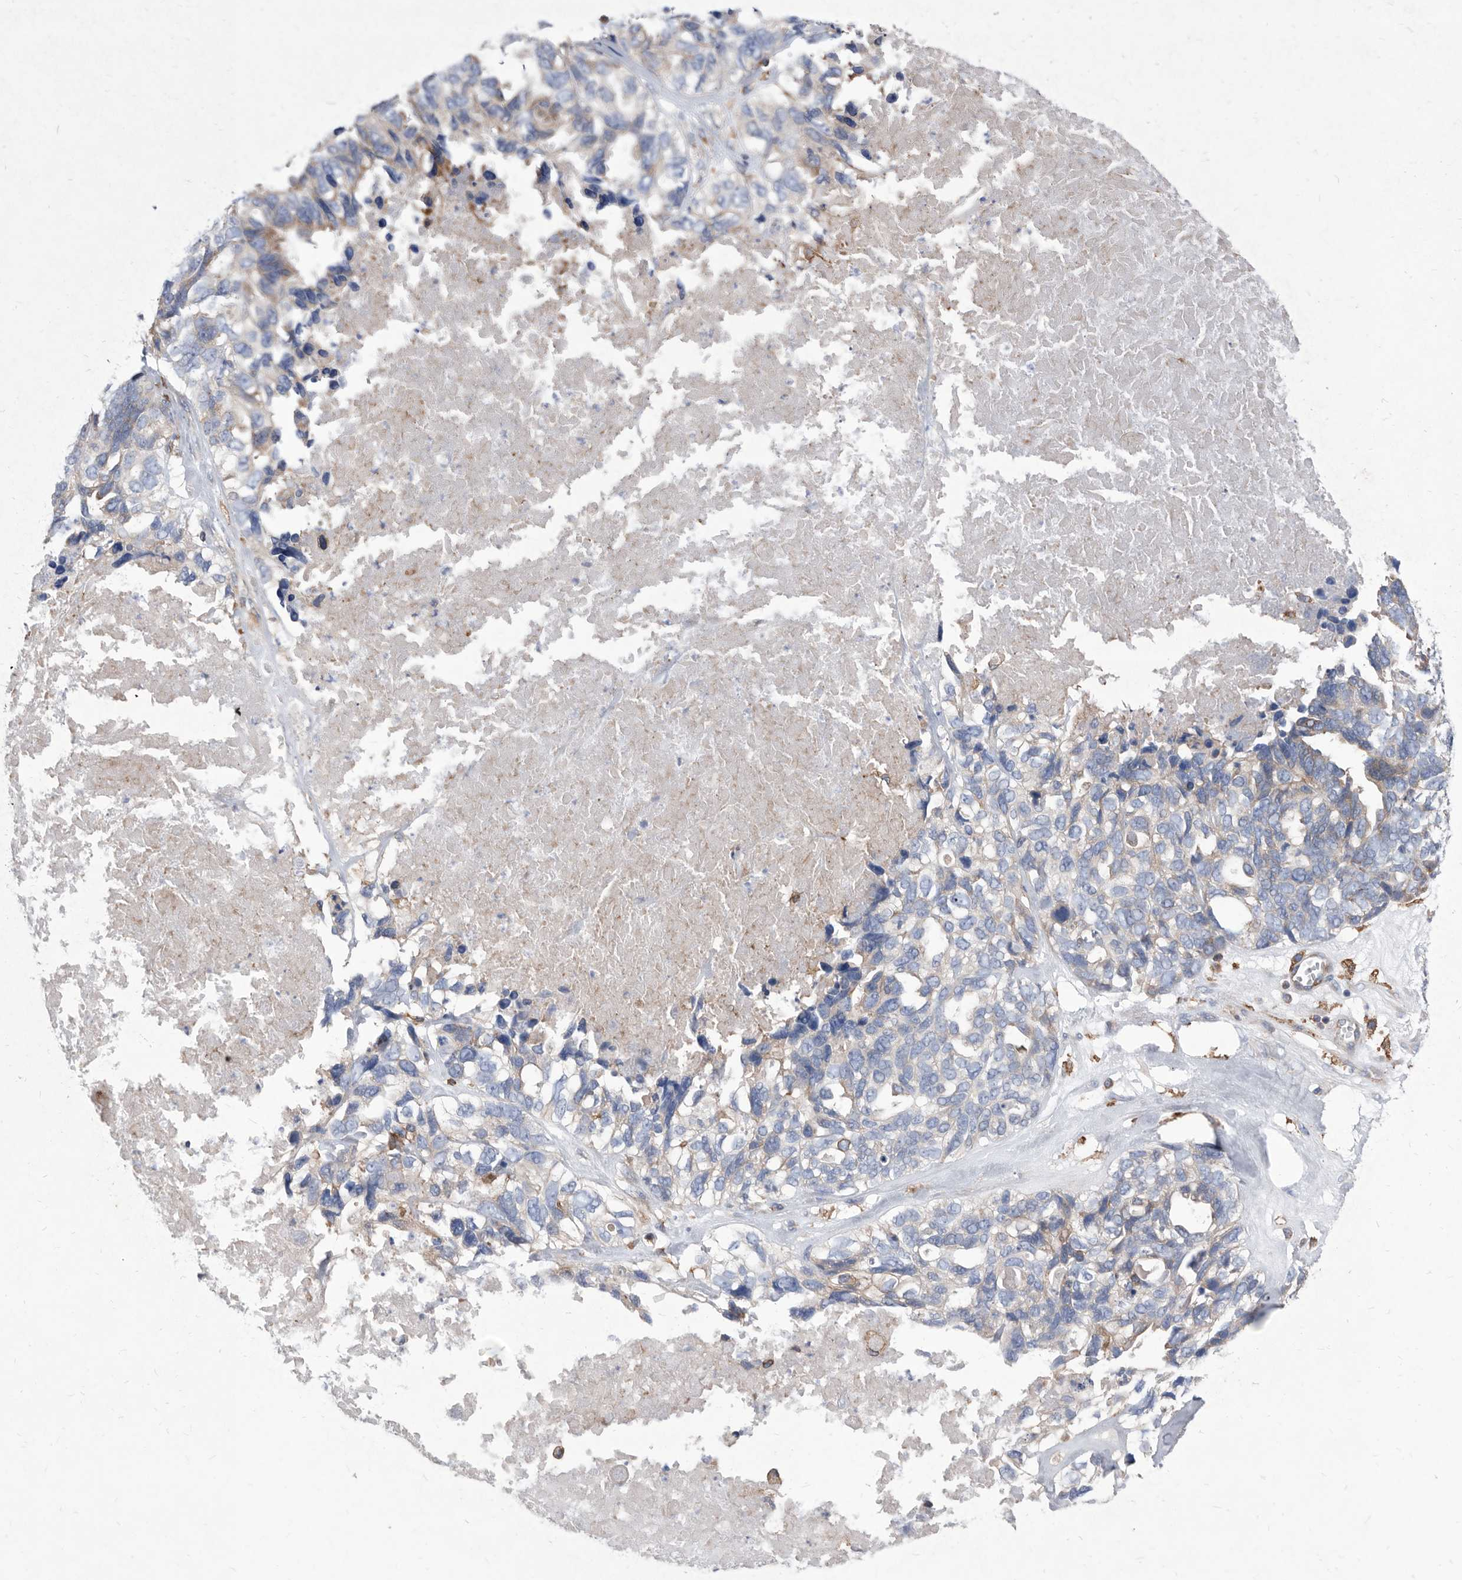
{"staining": {"intensity": "negative", "quantity": "none", "location": "none"}, "tissue": "ovarian cancer", "cell_type": "Tumor cells", "image_type": "cancer", "snomed": [{"axis": "morphology", "description": "Cystadenocarcinoma, serous, NOS"}, {"axis": "topography", "description": "Ovary"}], "caption": "Tumor cells show no significant positivity in ovarian serous cystadenocarcinoma.", "gene": "SMG7", "patient": {"sex": "female", "age": 79}}